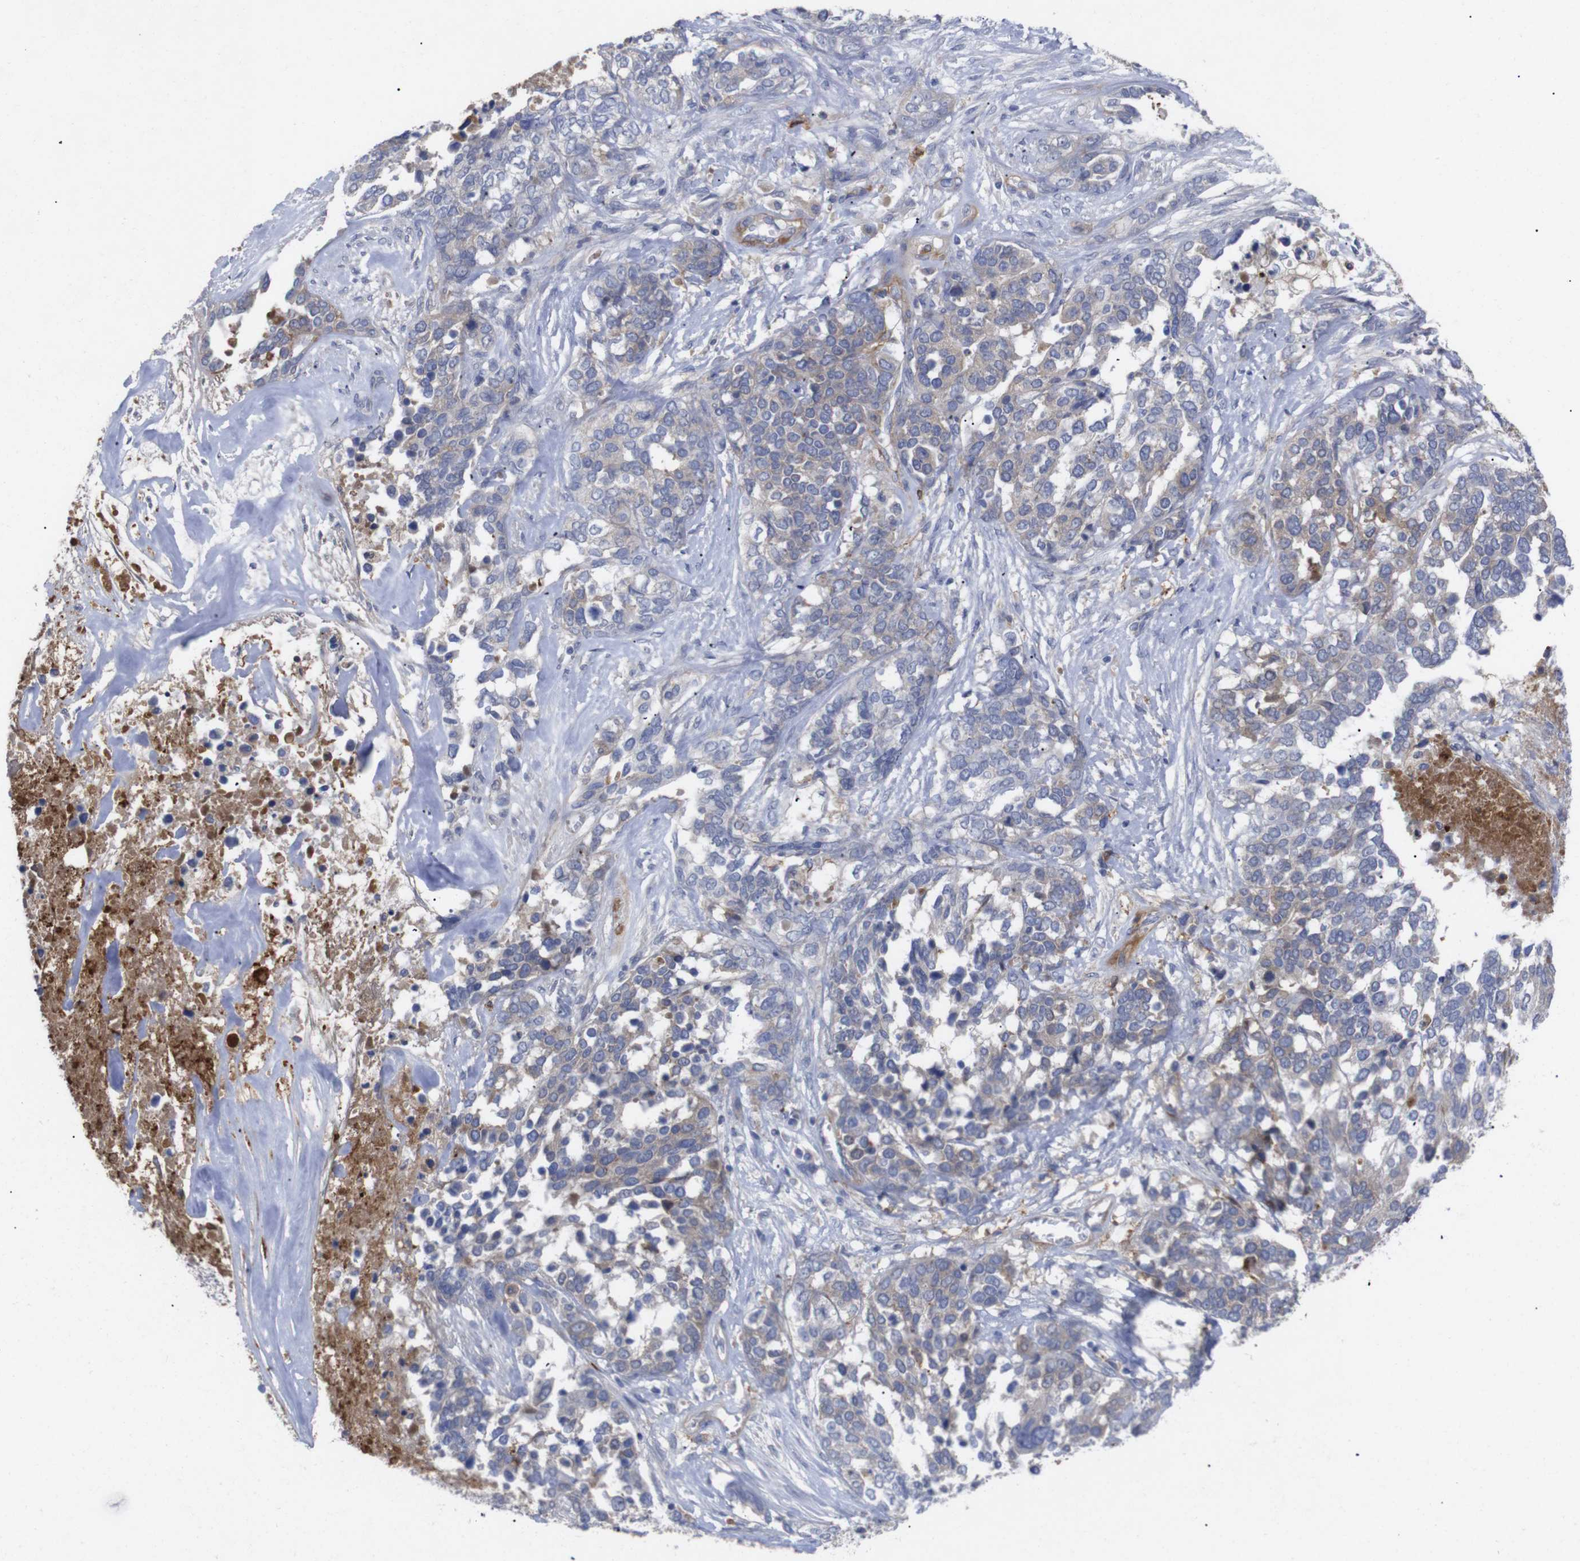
{"staining": {"intensity": "moderate", "quantity": "<25%", "location": "cytoplasmic/membranous"}, "tissue": "ovarian cancer", "cell_type": "Tumor cells", "image_type": "cancer", "snomed": [{"axis": "morphology", "description": "Cystadenocarcinoma, serous, NOS"}, {"axis": "topography", "description": "Ovary"}], "caption": "This micrograph exhibits ovarian cancer (serous cystadenocarcinoma) stained with IHC to label a protein in brown. The cytoplasmic/membranous of tumor cells show moderate positivity for the protein. Nuclei are counter-stained blue.", "gene": "C5AR1", "patient": {"sex": "female", "age": 44}}